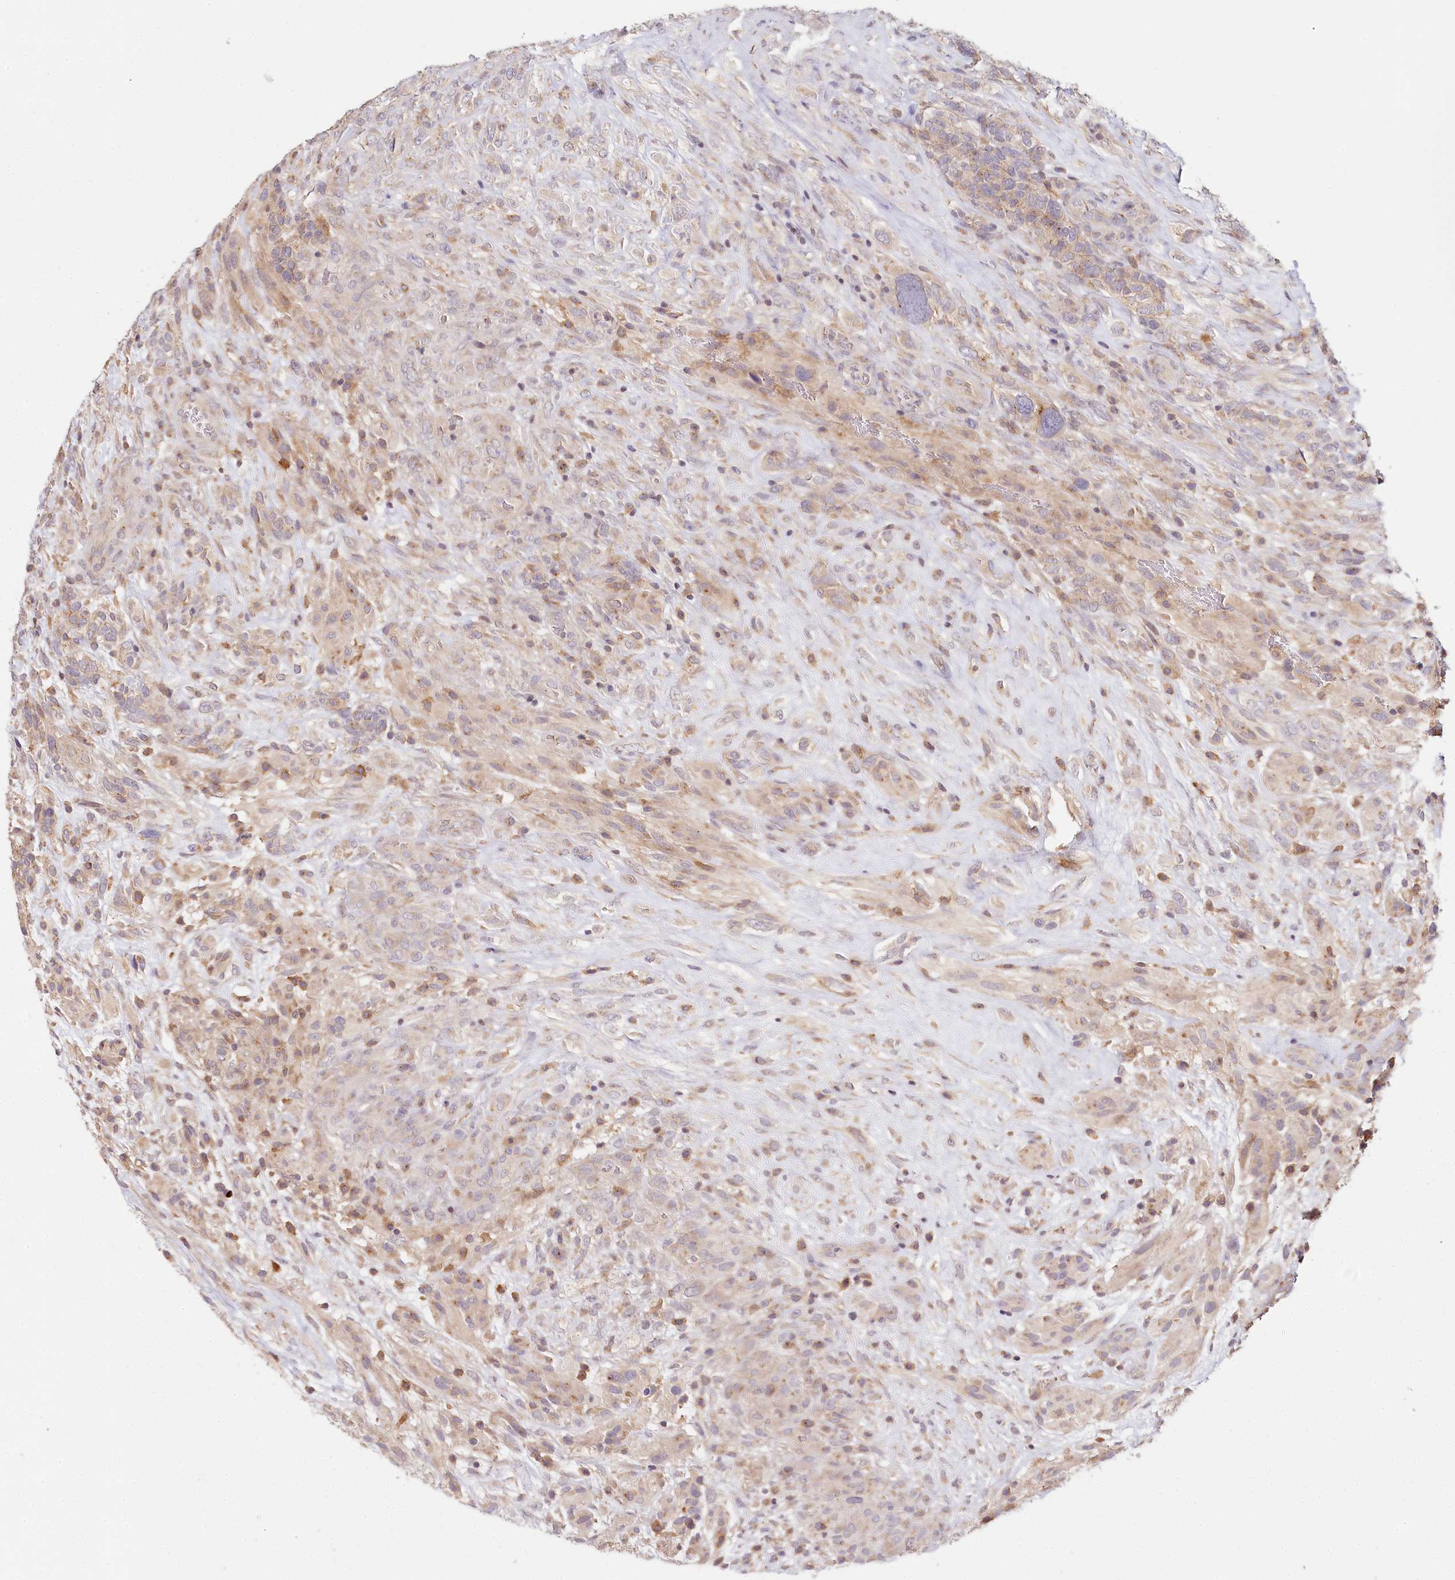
{"staining": {"intensity": "weak", "quantity": "<25%", "location": "cytoplasmic/membranous"}, "tissue": "glioma", "cell_type": "Tumor cells", "image_type": "cancer", "snomed": [{"axis": "morphology", "description": "Glioma, malignant, High grade"}, {"axis": "topography", "description": "Brain"}], "caption": "The histopathology image exhibits no significant expression in tumor cells of glioma.", "gene": "DAPK1", "patient": {"sex": "male", "age": 61}}